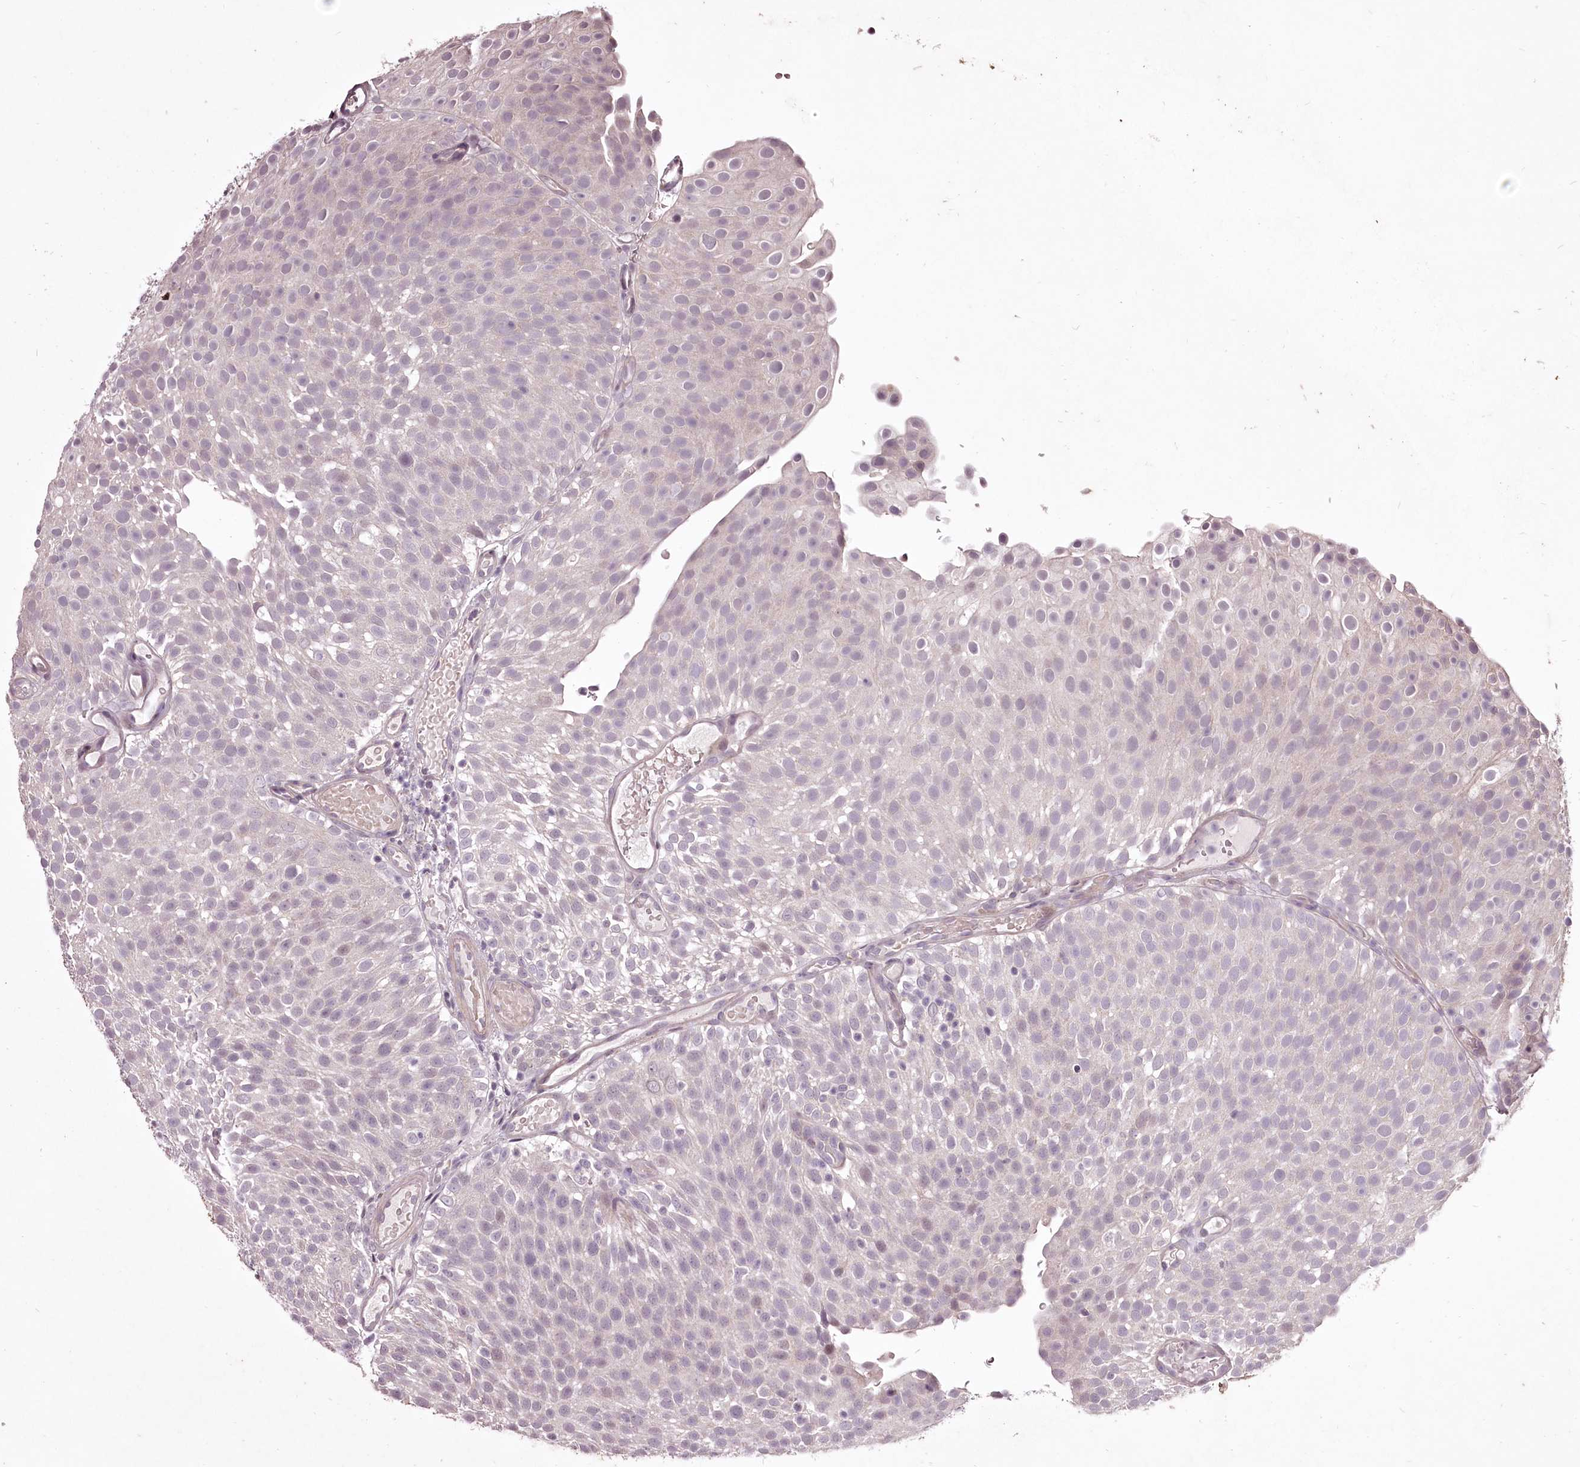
{"staining": {"intensity": "negative", "quantity": "none", "location": "none"}, "tissue": "urothelial cancer", "cell_type": "Tumor cells", "image_type": "cancer", "snomed": [{"axis": "morphology", "description": "Urothelial carcinoma, Low grade"}, {"axis": "topography", "description": "Urinary bladder"}], "caption": "High magnification brightfield microscopy of urothelial cancer stained with DAB (brown) and counterstained with hematoxylin (blue): tumor cells show no significant positivity.", "gene": "ADRA1D", "patient": {"sex": "male", "age": 78}}